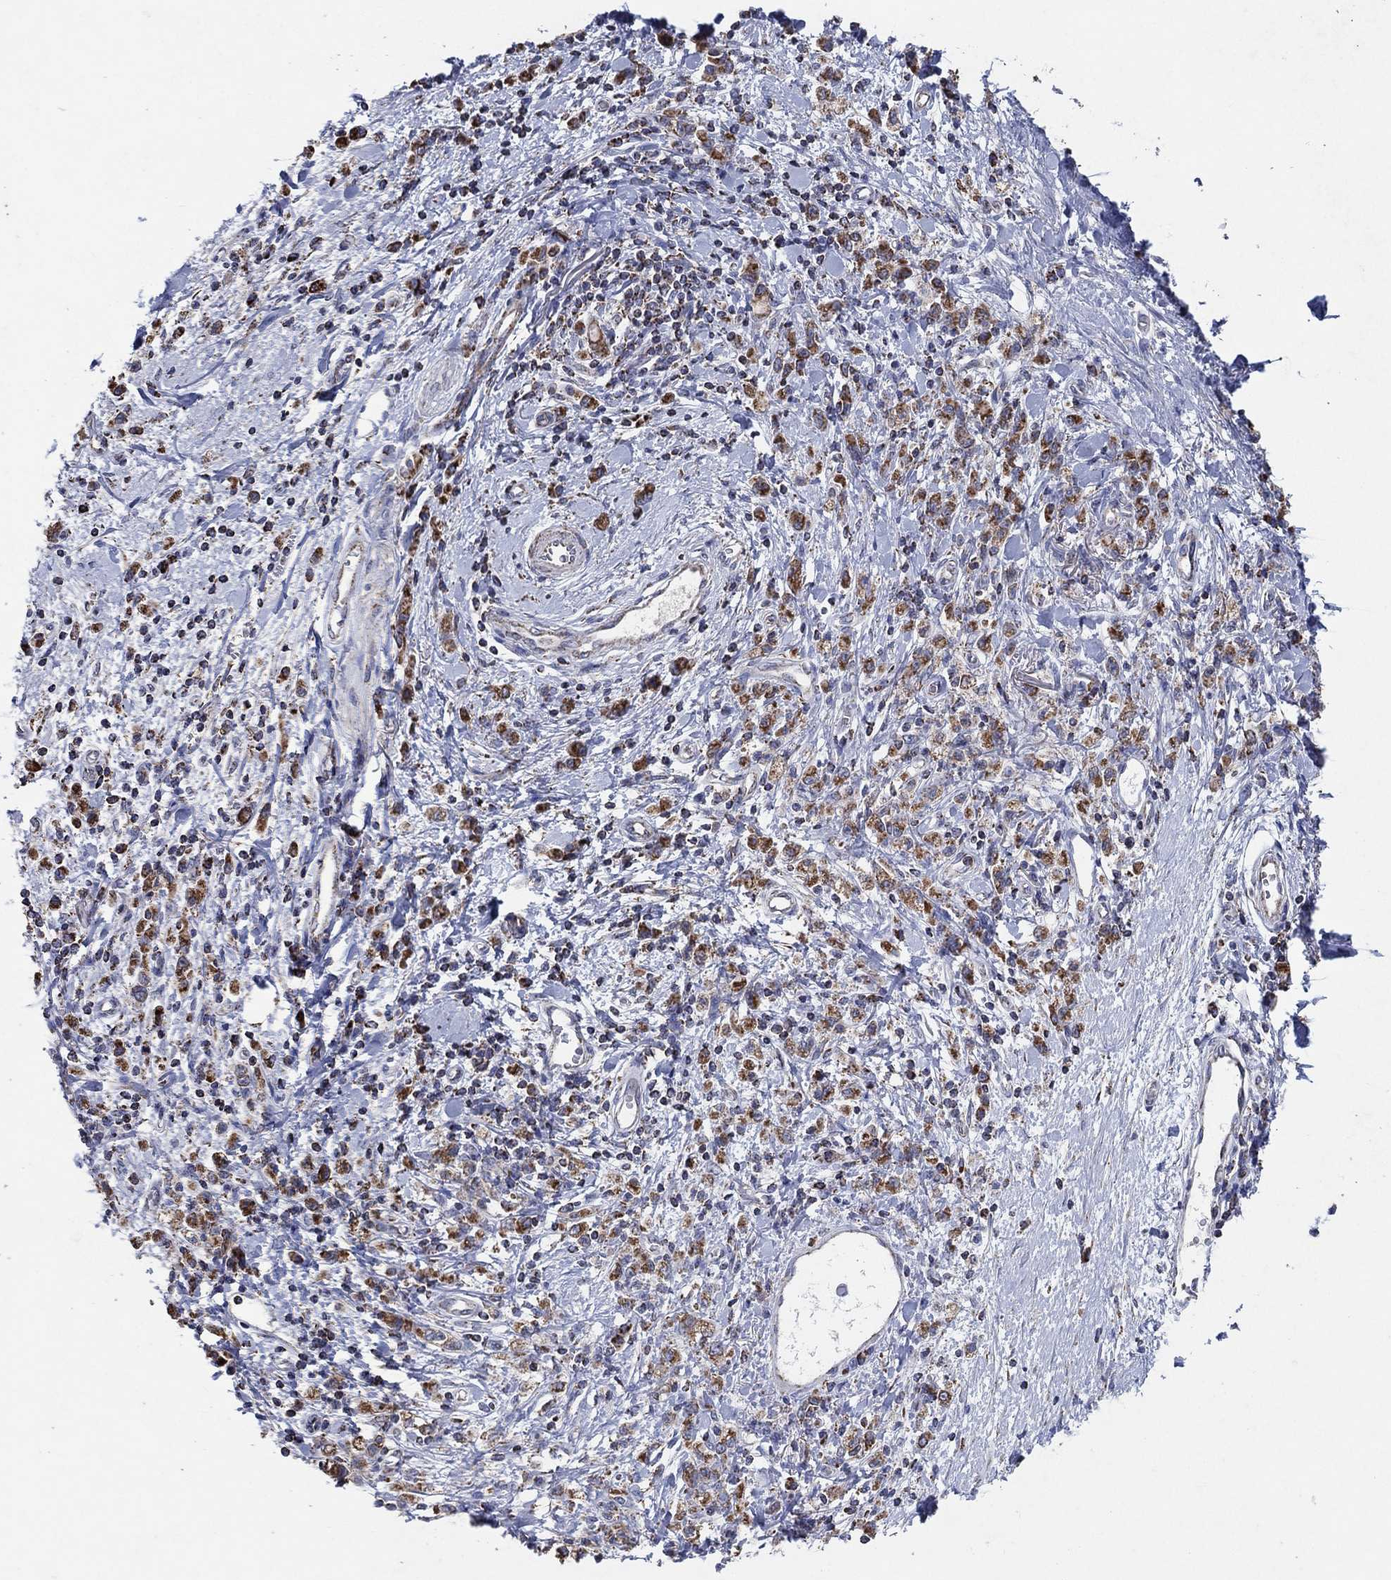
{"staining": {"intensity": "strong", "quantity": ">75%", "location": "cytoplasmic/membranous"}, "tissue": "stomach cancer", "cell_type": "Tumor cells", "image_type": "cancer", "snomed": [{"axis": "morphology", "description": "Adenocarcinoma, NOS"}, {"axis": "topography", "description": "Stomach"}], "caption": "Approximately >75% of tumor cells in human stomach cancer (adenocarcinoma) exhibit strong cytoplasmic/membranous protein positivity as visualized by brown immunohistochemical staining.", "gene": "C9orf85", "patient": {"sex": "male", "age": 77}}